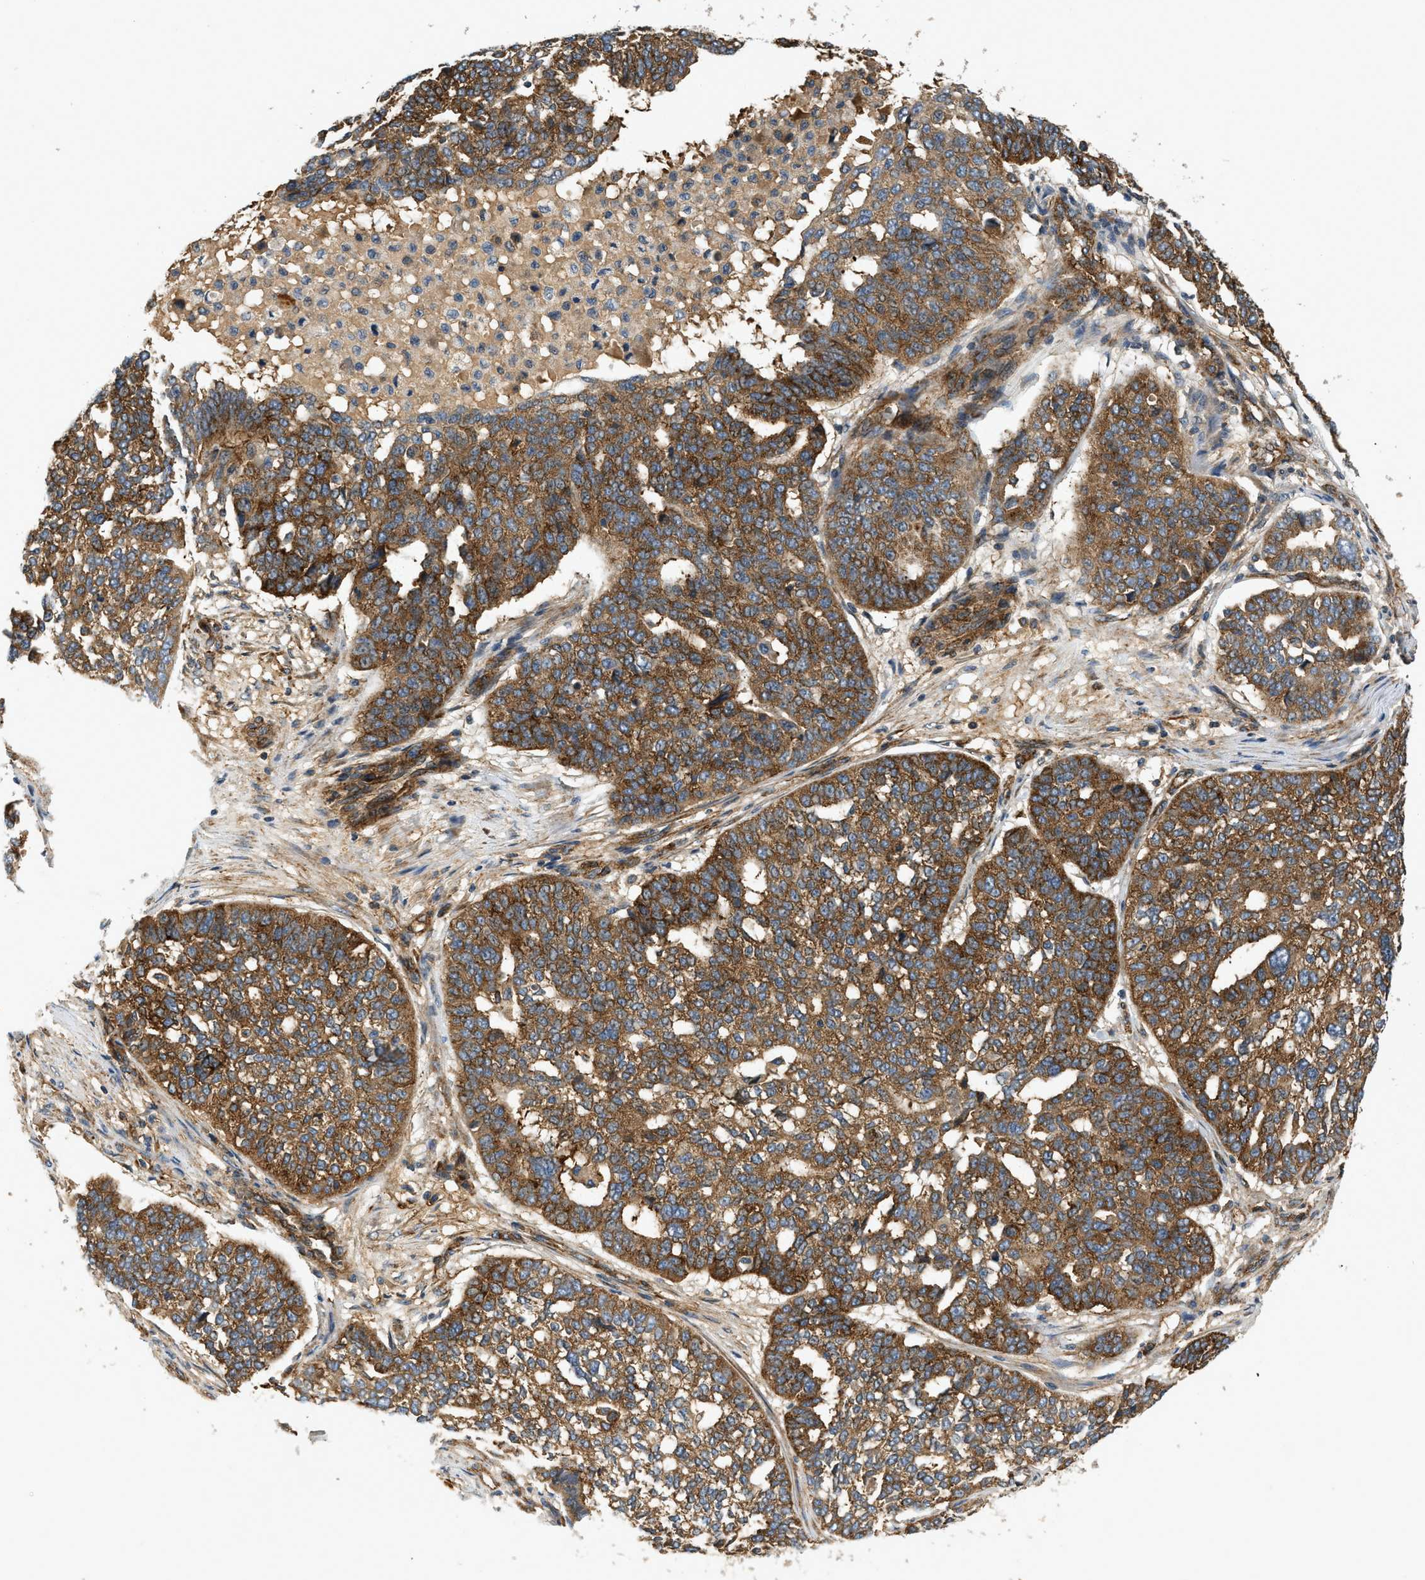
{"staining": {"intensity": "strong", "quantity": ">75%", "location": "cytoplasmic/membranous"}, "tissue": "ovarian cancer", "cell_type": "Tumor cells", "image_type": "cancer", "snomed": [{"axis": "morphology", "description": "Cystadenocarcinoma, serous, NOS"}, {"axis": "topography", "description": "Ovary"}], "caption": "This is an image of immunohistochemistry staining of ovarian serous cystadenocarcinoma, which shows strong expression in the cytoplasmic/membranous of tumor cells.", "gene": "HIP1", "patient": {"sex": "female", "age": 59}}